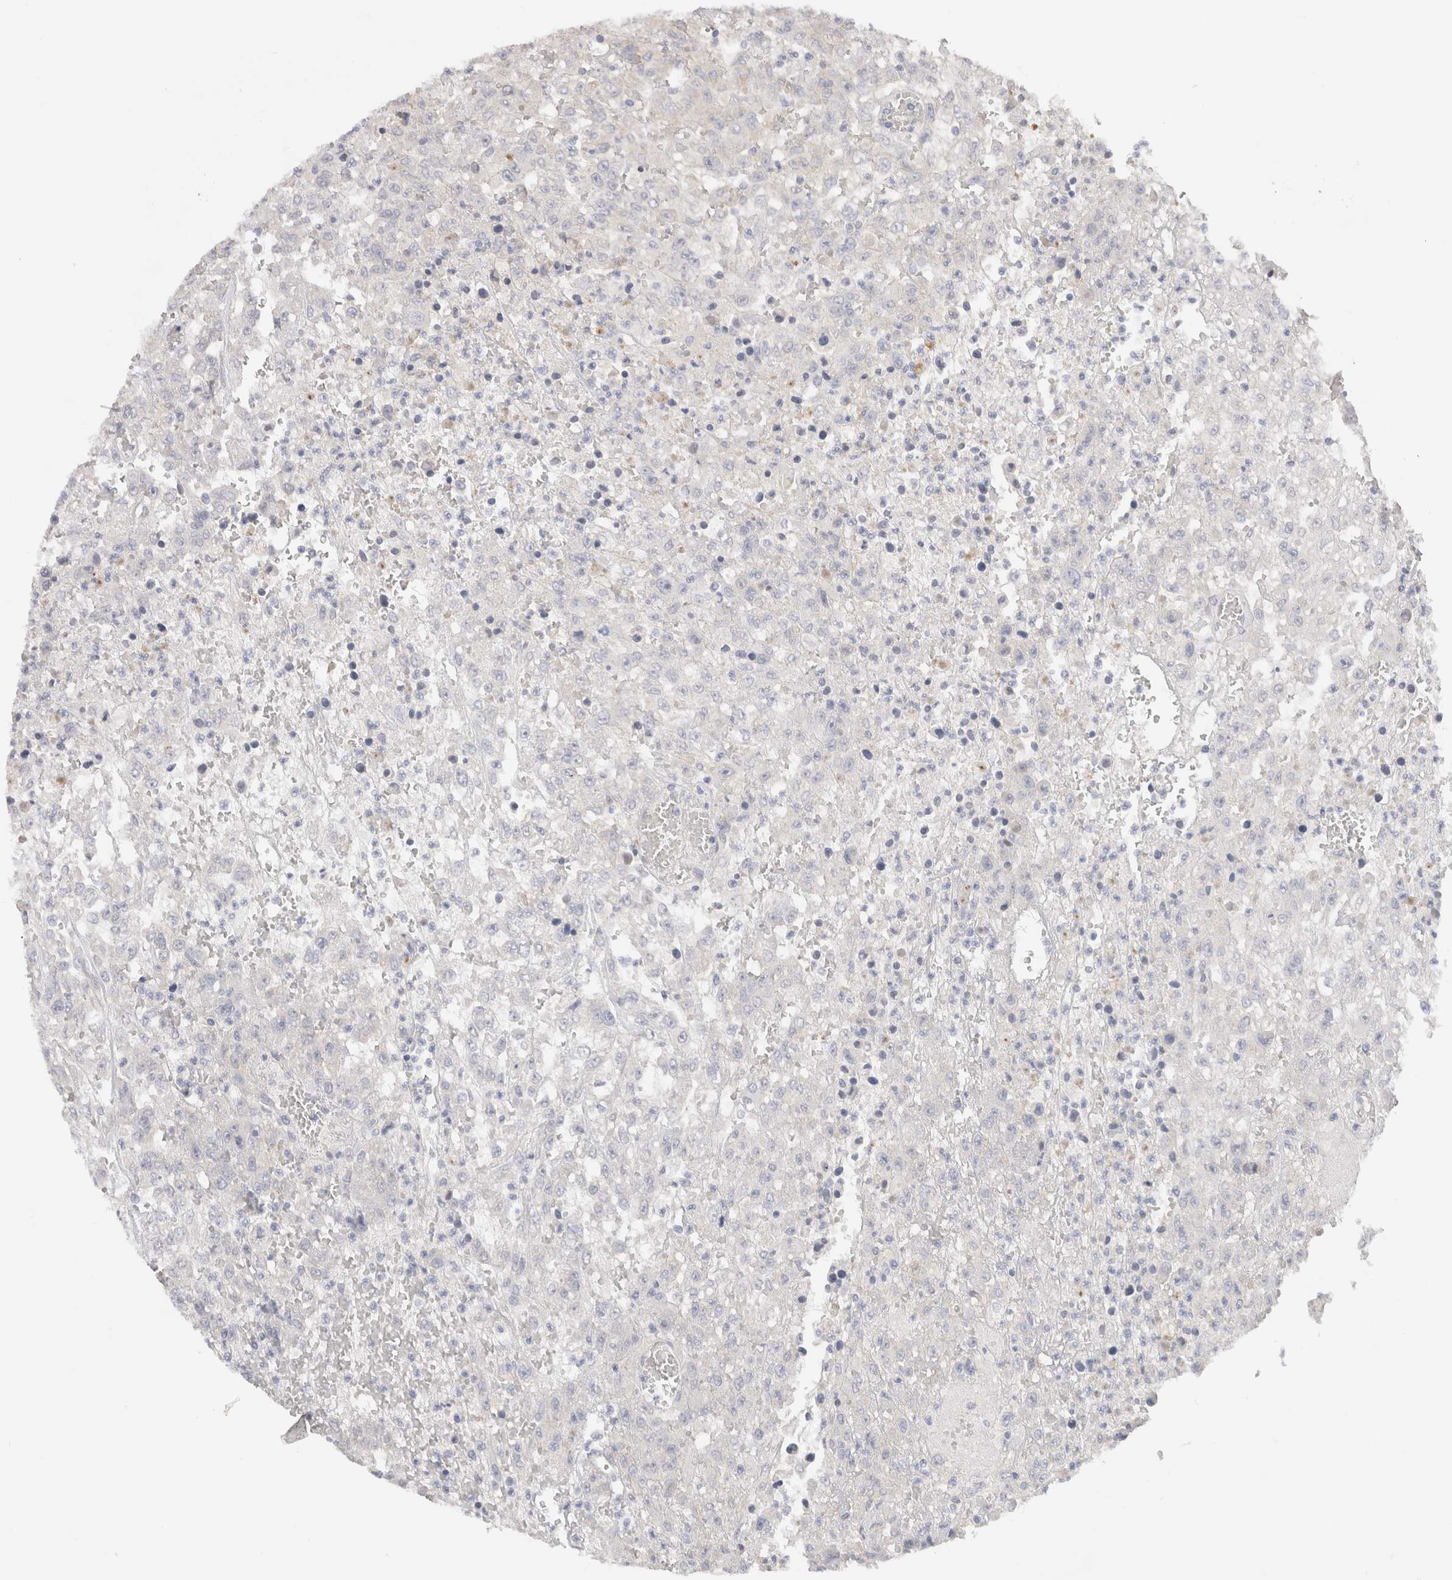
{"staining": {"intensity": "negative", "quantity": "none", "location": "none"}, "tissue": "urothelial cancer", "cell_type": "Tumor cells", "image_type": "cancer", "snomed": [{"axis": "morphology", "description": "Urothelial carcinoma, High grade"}, {"axis": "topography", "description": "Urinary bladder"}], "caption": "Protein analysis of urothelial carcinoma (high-grade) displays no significant positivity in tumor cells.", "gene": "CHRM4", "patient": {"sex": "male", "age": 46}}